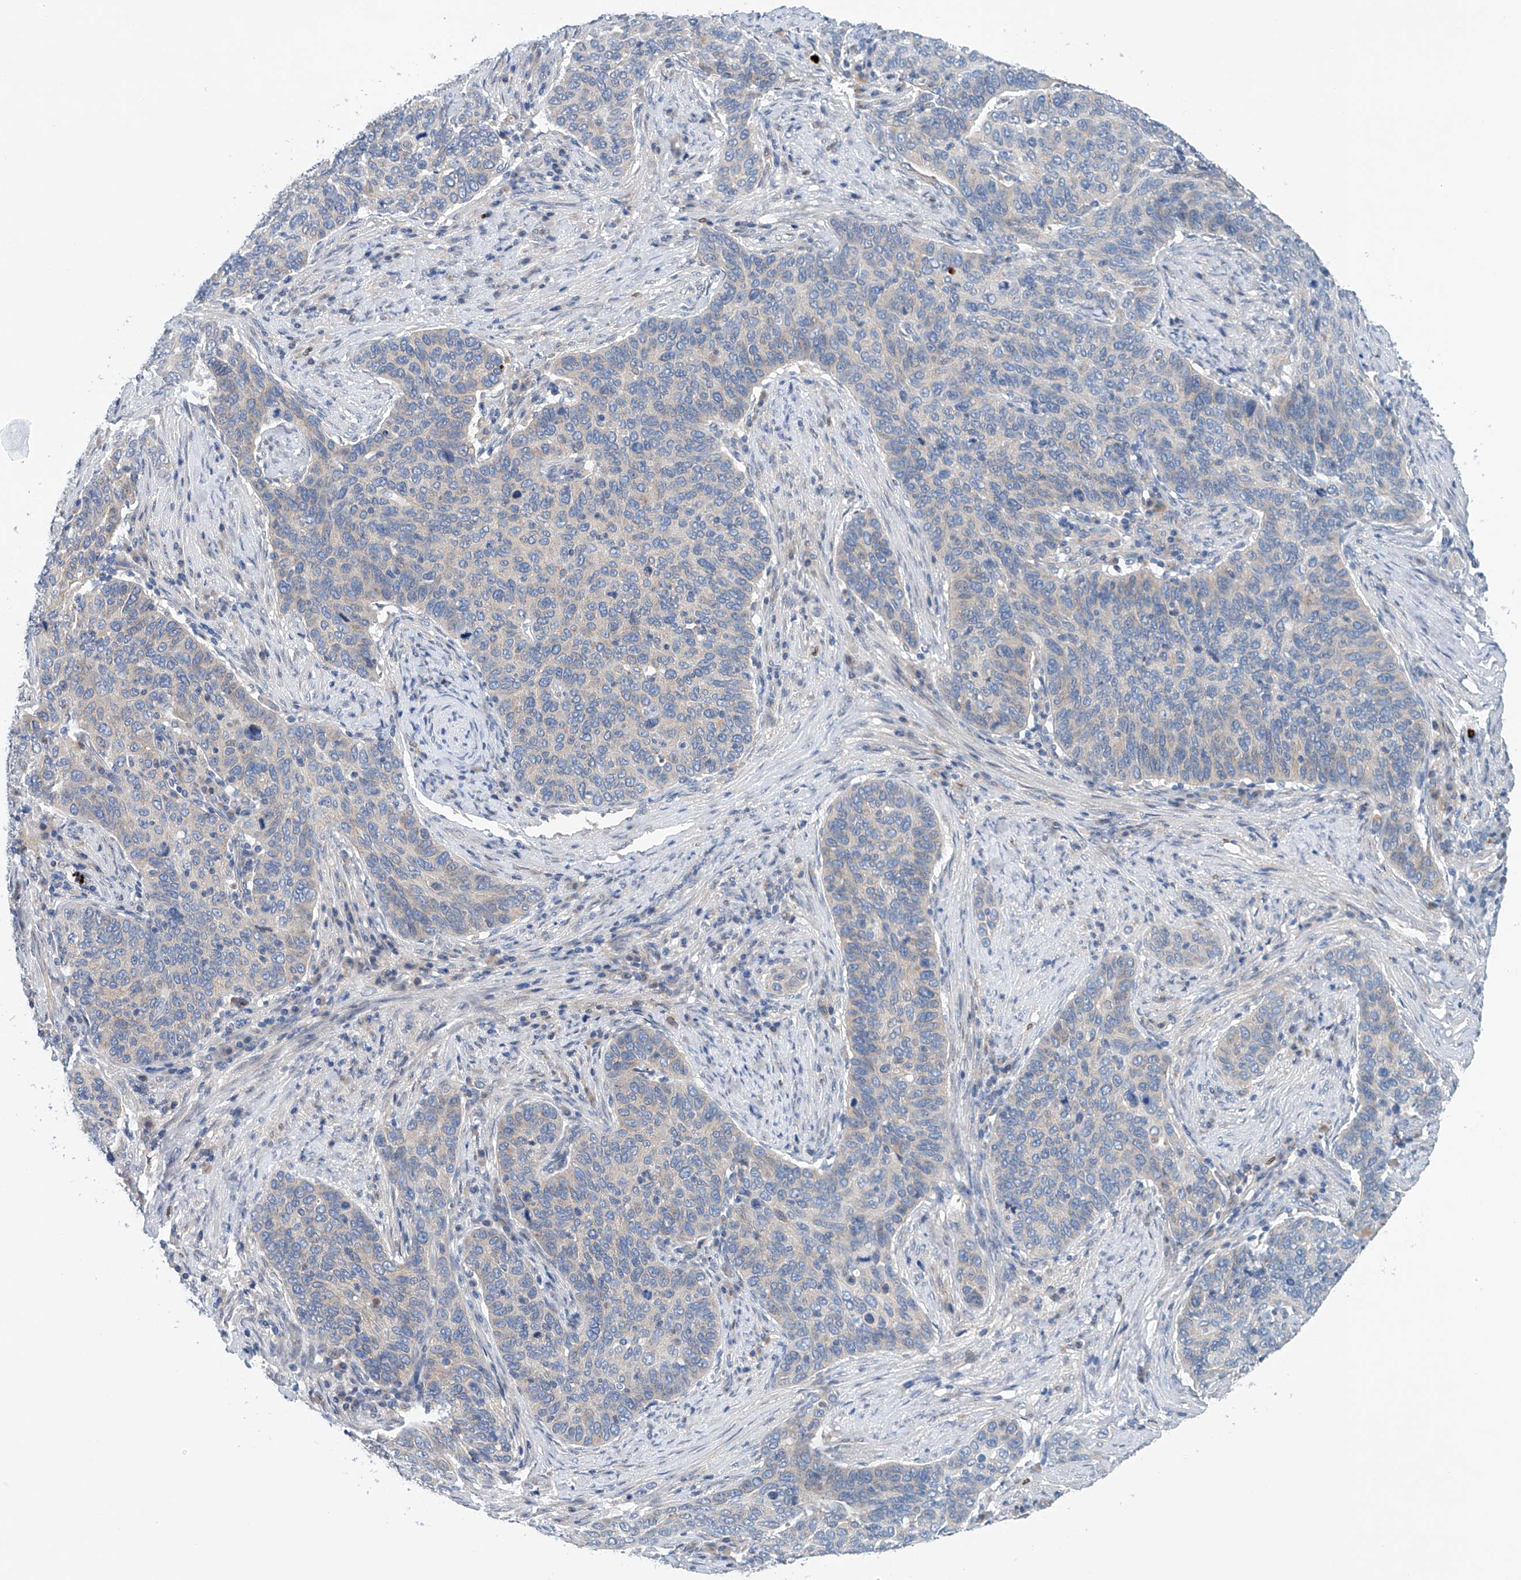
{"staining": {"intensity": "negative", "quantity": "none", "location": "none"}, "tissue": "cervical cancer", "cell_type": "Tumor cells", "image_type": "cancer", "snomed": [{"axis": "morphology", "description": "Squamous cell carcinoma, NOS"}, {"axis": "topography", "description": "Cervix"}], "caption": "High magnification brightfield microscopy of cervical squamous cell carcinoma stained with DAB (3,3'-diaminobenzidine) (brown) and counterstained with hematoxylin (blue): tumor cells show no significant positivity.", "gene": "CEP85L", "patient": {"sex": "female", "age": 60}}